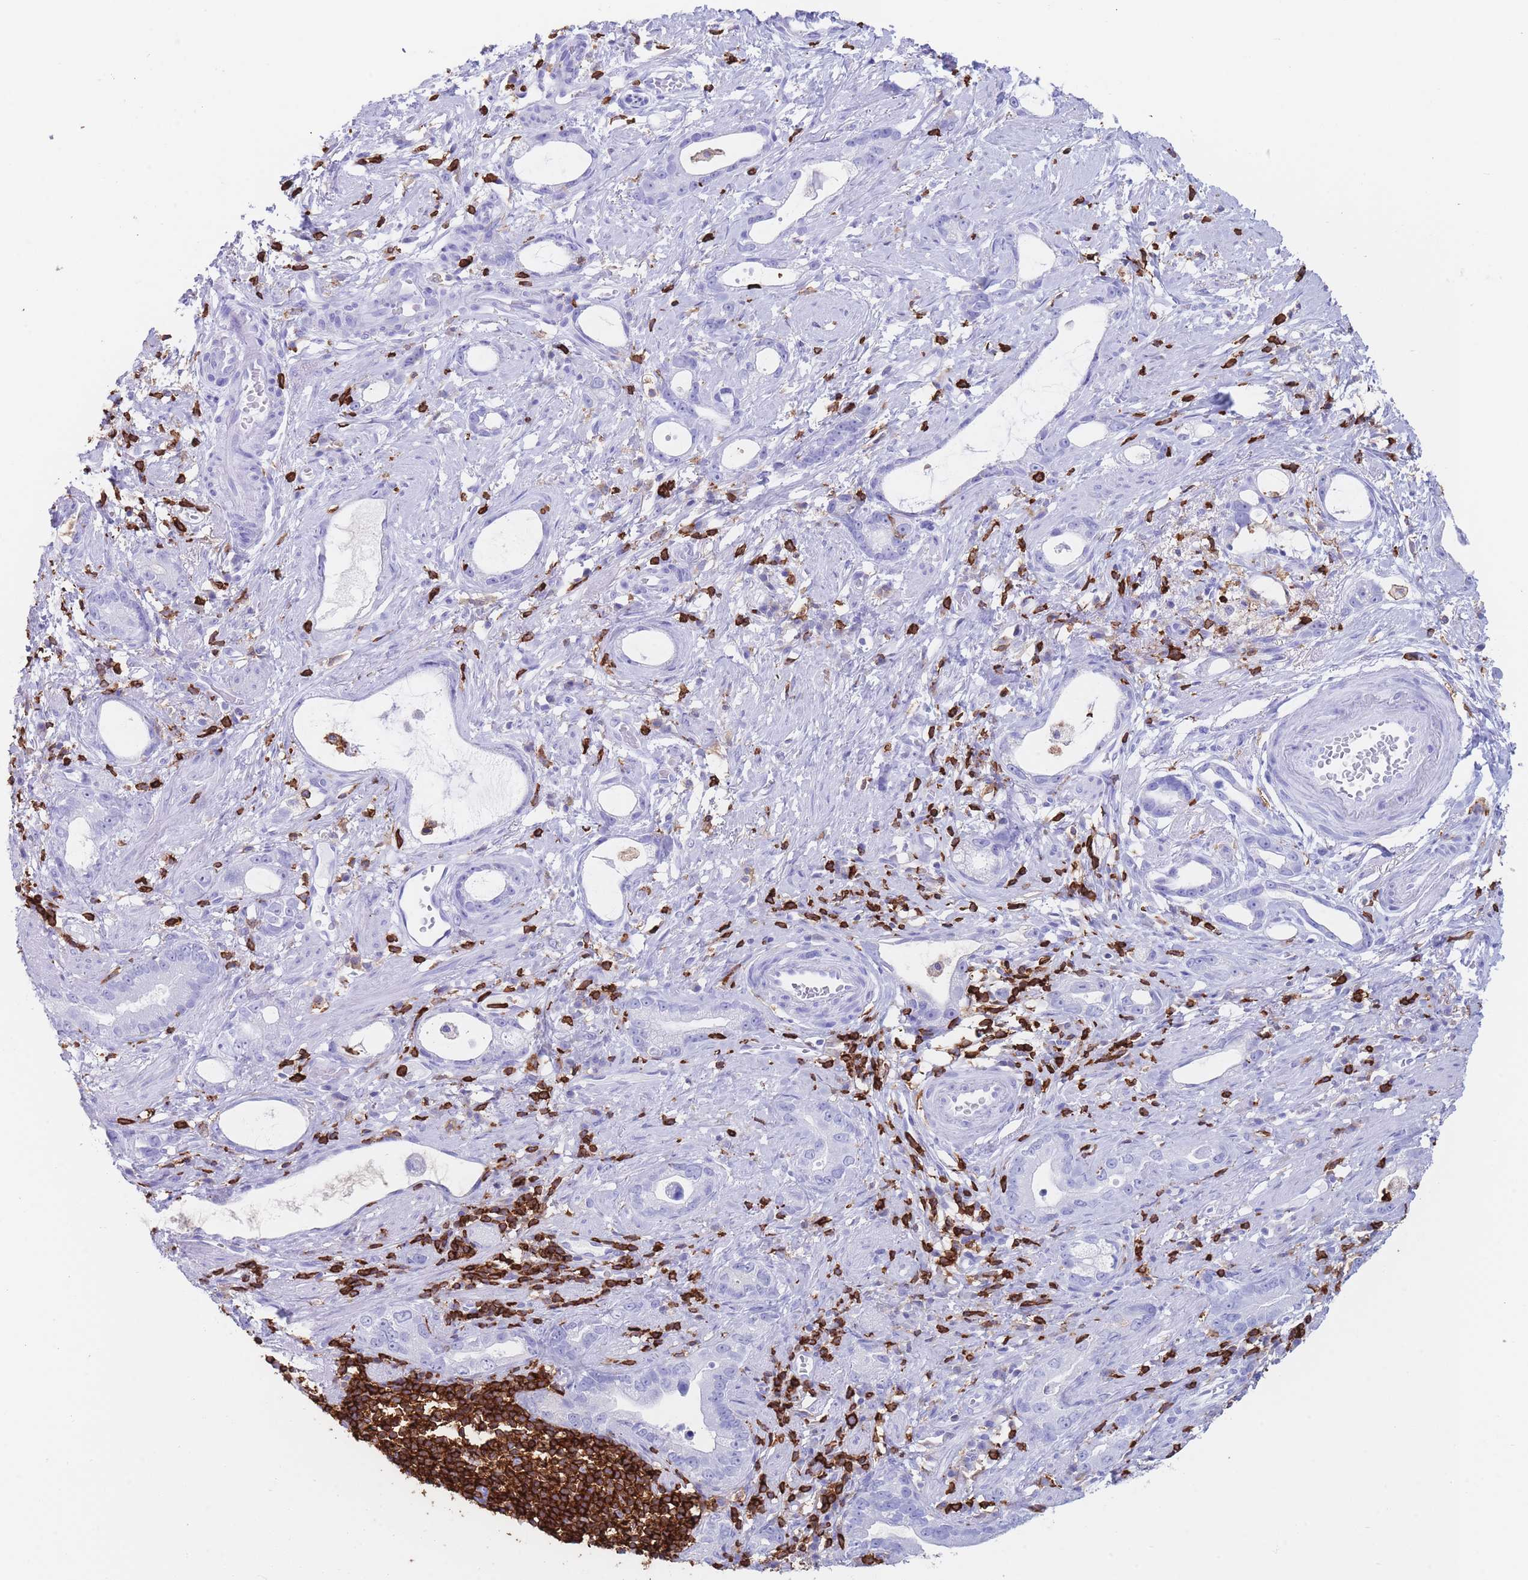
{"staining": {"intensity": "negative", "quantity": "none", "location": "none"}, "tissue": "stomach cancer", "cell_type": "Tumor cells", "image_type": "cancer", "snomed": [{"axis": "morphology", "description": "Adenocarcinoma, NOS"}, {"axis": "topography", "description": "Stomach"}], "caption": "Immunohistochemical staining of adenocarcinoma (stomach) exhibits no significant expression in tumor cells.", "gene": "CORO1A", "patient": {"sex": "male", "age": 55}}